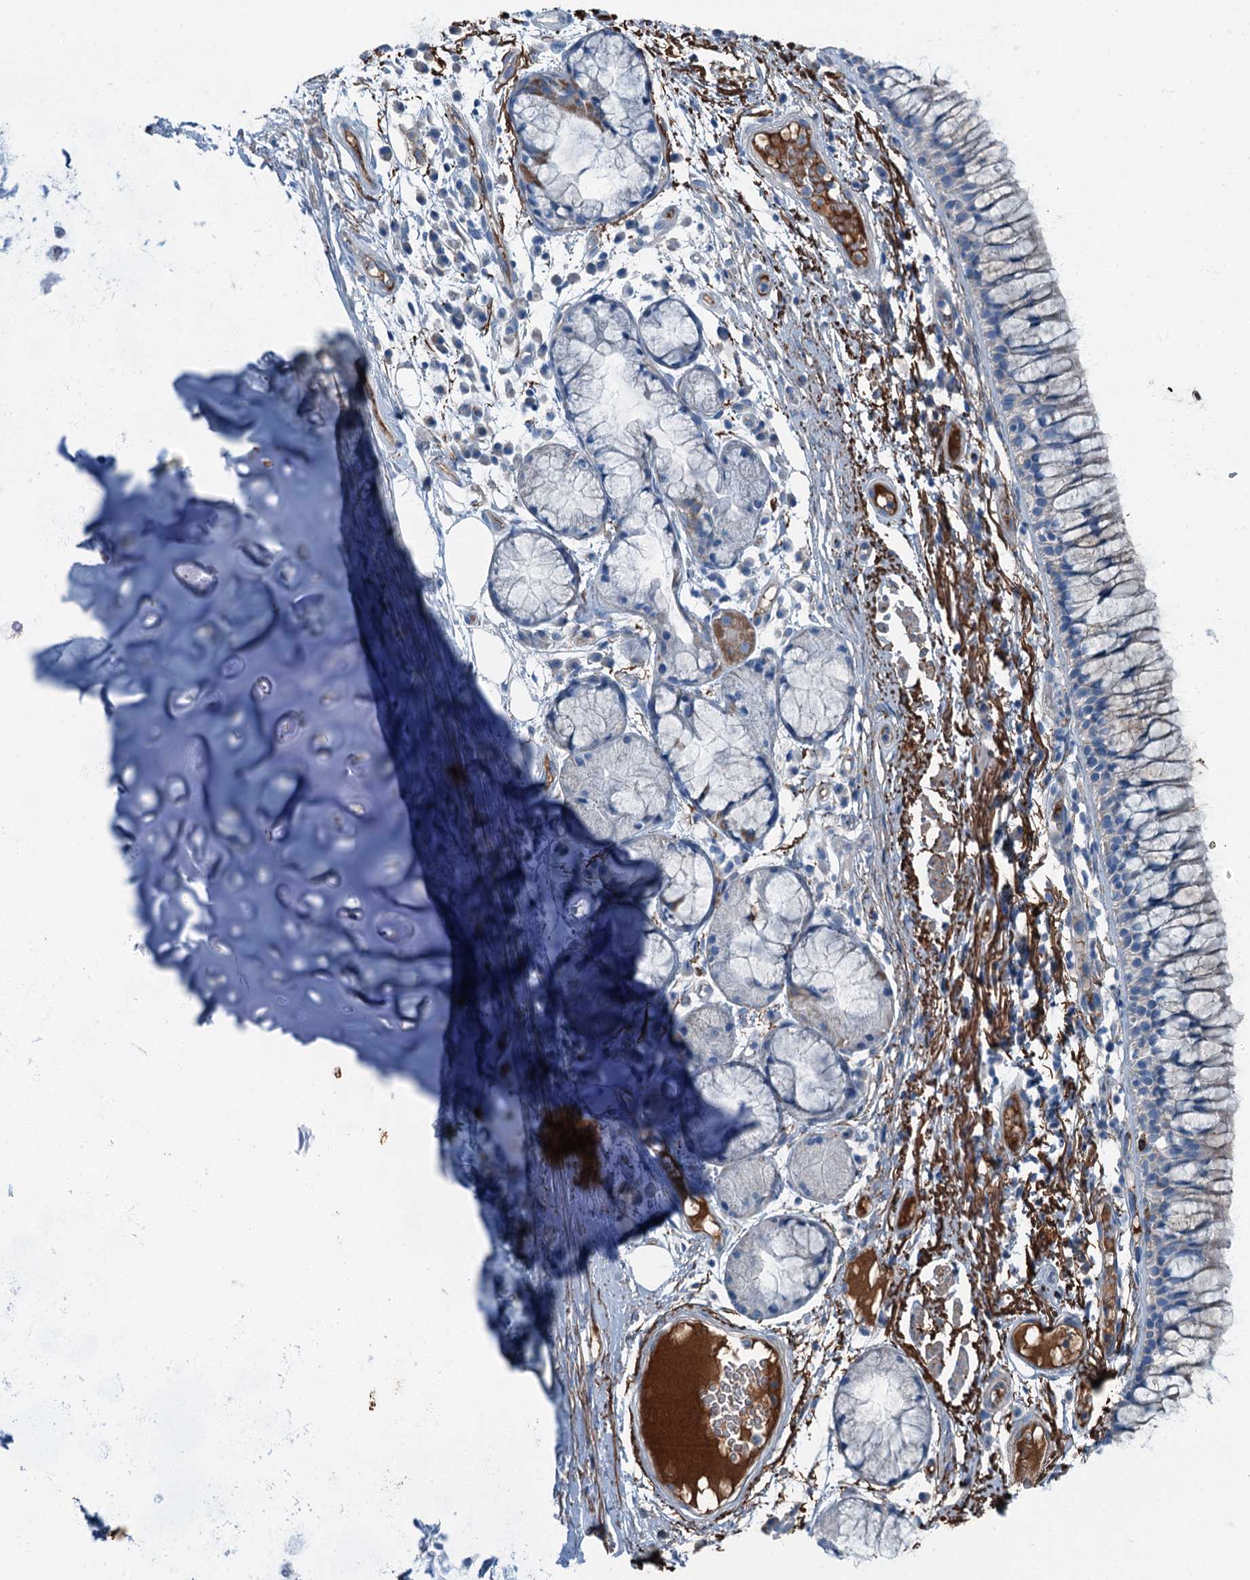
{"staining": {"intensity": "weak", "quantity": "<25%", "location": "cytoplasmic/membranous"}, "tissue": "bronchus", "cell_type": "Respiratory epithelial cells", "image_type": "normal", "snomed": [{"axis": "morphology", "description": "Normal tissue, NOS"}, {"axis": "topography", "description": "Cartilage tissue"}, {"axis": "topography", "description": "Bronchus"}], "caption": "A high-resolution micrograph shows immunohistochemistry staining of normal bronchus, which shows no significant expression in respiratory epithelial cells. (DAB (3,3'-diaminobenzidine) immunohistochemistry with hematoxylin counter stain).", "gene": "AXL", "patient": {"sex": "female", "age": 73}}